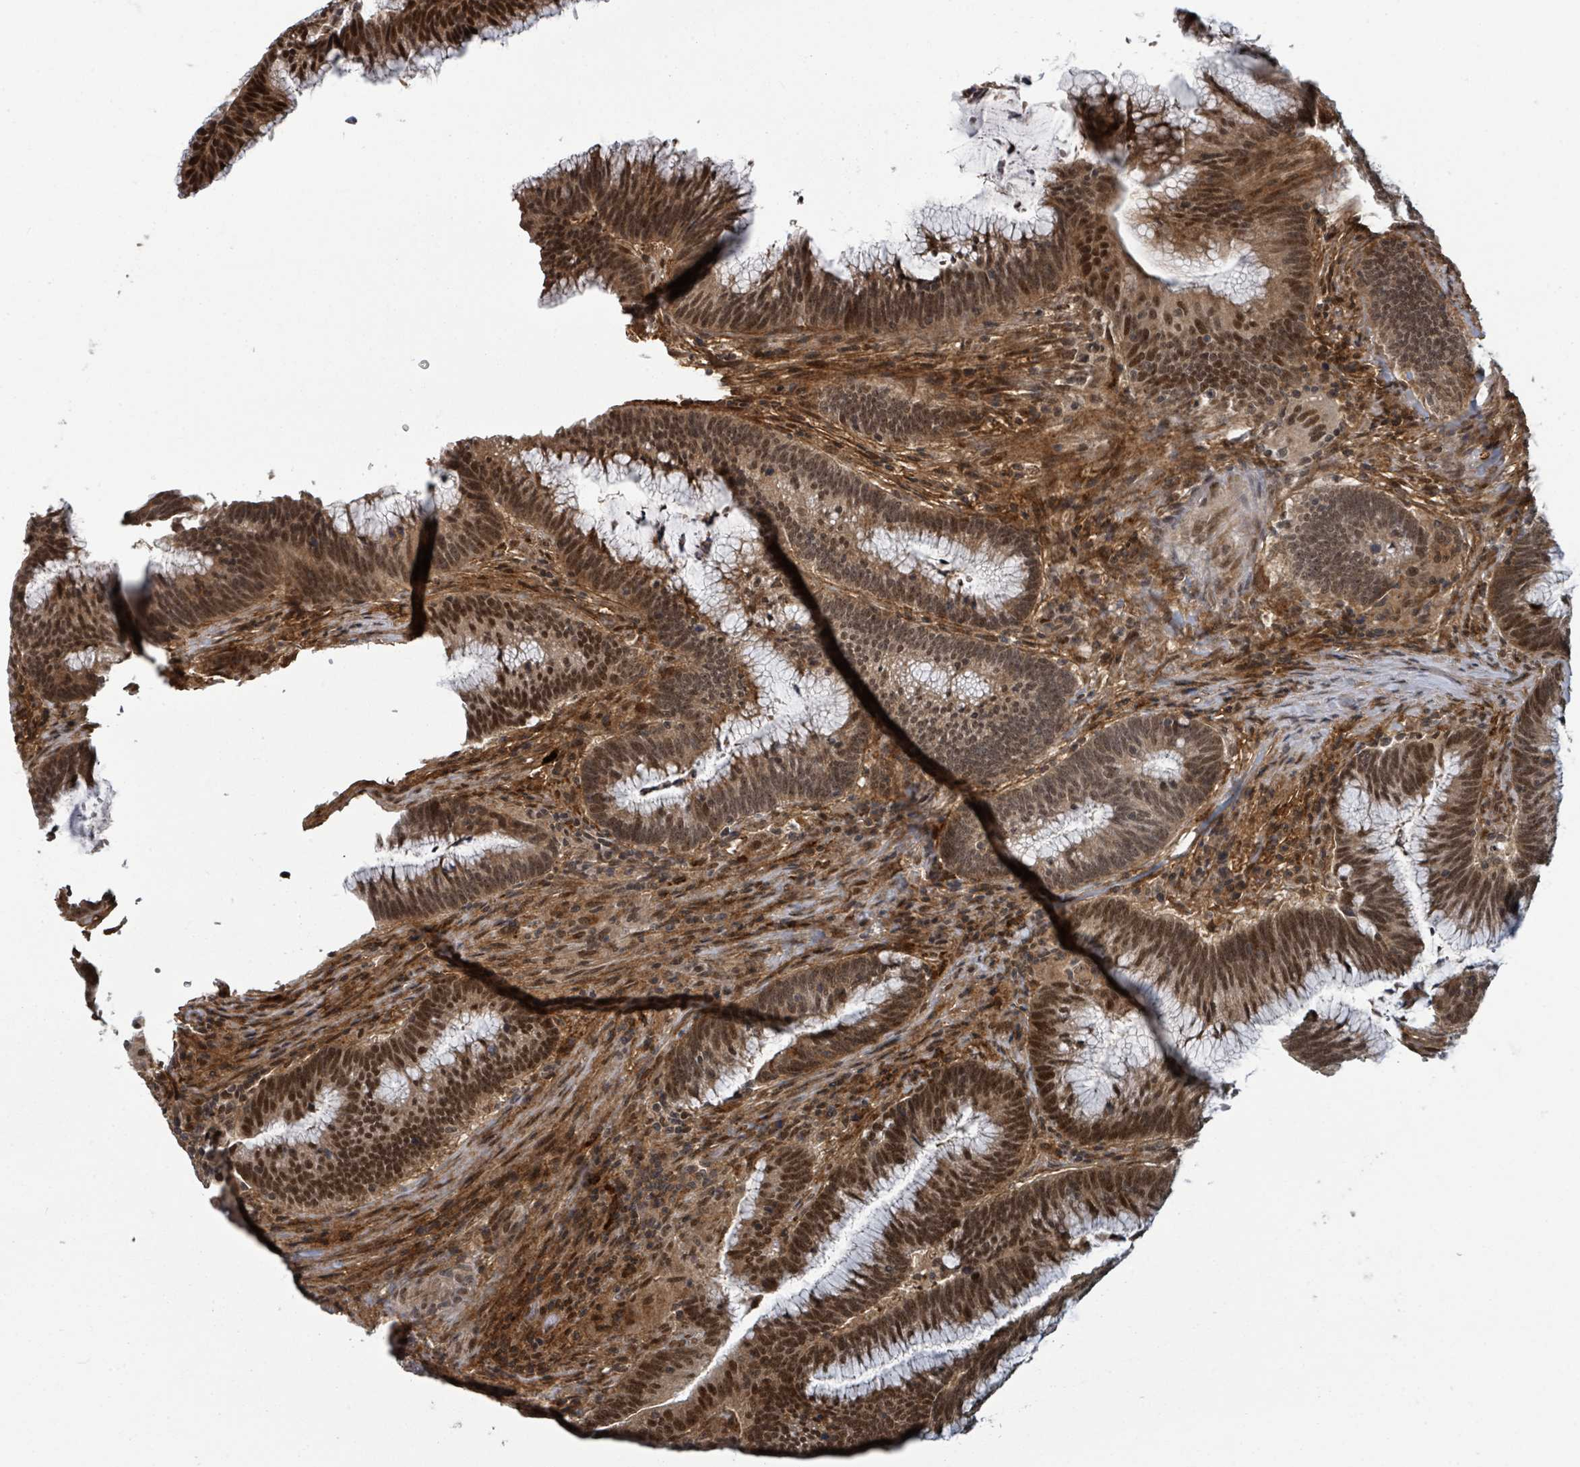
{"staining": {"intensity": "strong", "quantity": ">75%", "location": "cytoplasmic/membranous,nuclear"}, "tissue": "colorectal cancer", "cell_type": "Tumor cells", "image_type": "cancer", "snomed": [{"axis": "morphology", "description": "Adenocarcinoma, NOS"}, {"axis": "topography", "description": "Rectum"}], "caption": "Immunohistochemistry (IHC) micrograph of neoplastic tissue: colorectal cancer stained using immunohistochemistry (IHC) reveals high levels of strong protein expression localized specifically in the cytoplasmic/membranous and nuclear of tumor cells, appearing as a cytoplasmic/membranous and nuclear brown color.", "gene": "GTF3C1", "patient": {"sex": "female", "age": 77}}